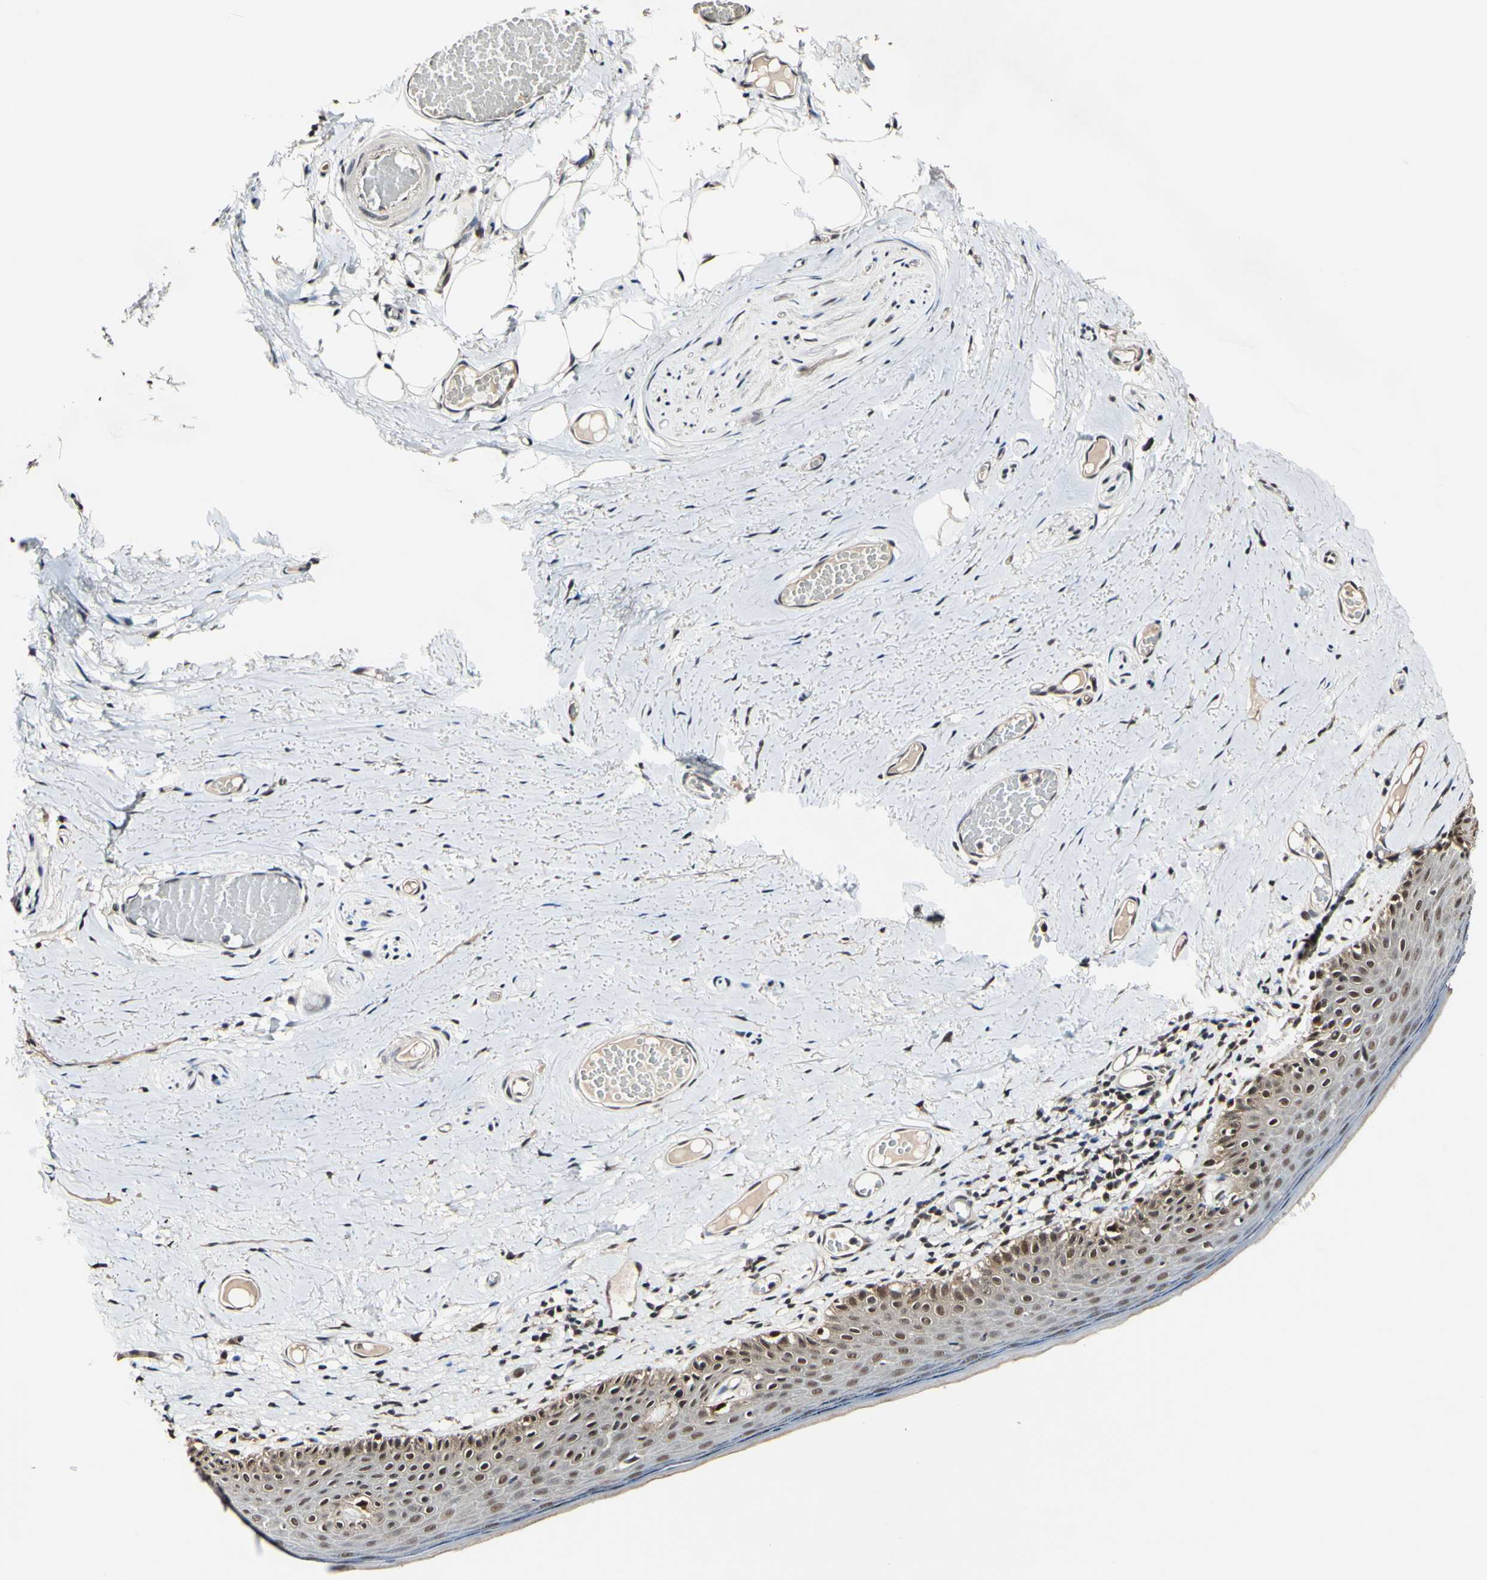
{"staining": {"intensity": "weak", "quantity": ">75%", "location": "cytoplasmic/membranous,nuclear"}, "tissue": "skin", "cell_type": "Epidermal cells", "image_type": "normal", "snomed": [{"axis": "morphology", "description": "Normal tissue, NOS"}, {"axis": "topography", "description": "Vulva"}], "caption": "Protein expression analysis of unremarkable human skin reveals weak cytoplasmic/membranous,nuclear staining in approximately >75% of epidermal cells.", "gene": "PSMD10", "patient": {"sex": "female", "age": 54}}